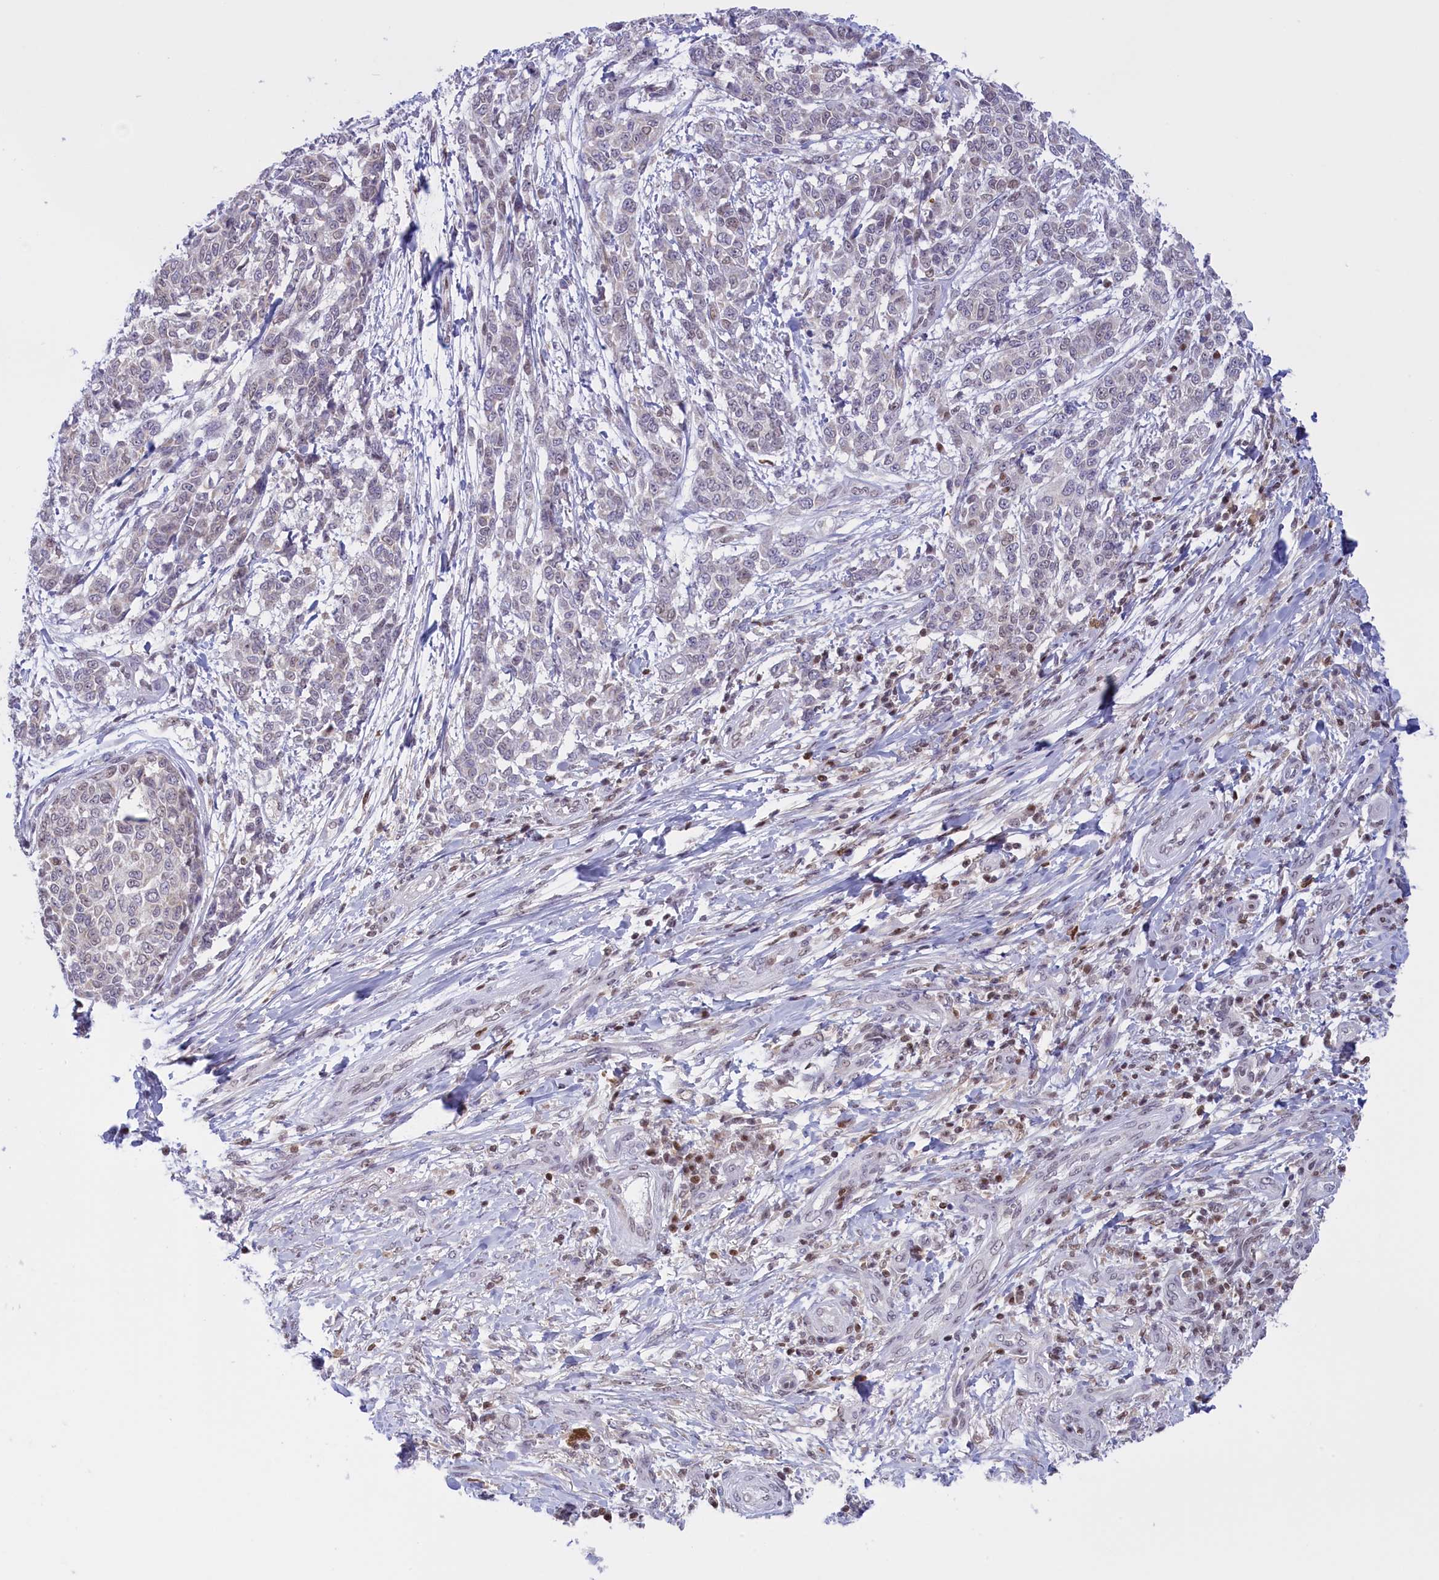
{"staining": {"intensity": "negative", "quantity": "none", "location": "none"}, "tissue": "melanoma", "cell_type": "Tumor cells", "image_type": "cancer", "snomed": [{"axis": "morphology", "description": "Malignant melanoma, NOS"}, {"axis": "topography", "description": "Skin"}], "caption": "Immunohistochemistry (IHC) of melanoma displays no expression in tumor cells.", "gene": "IZUMO2", "patient": {"sex": "male", "age": 49}}